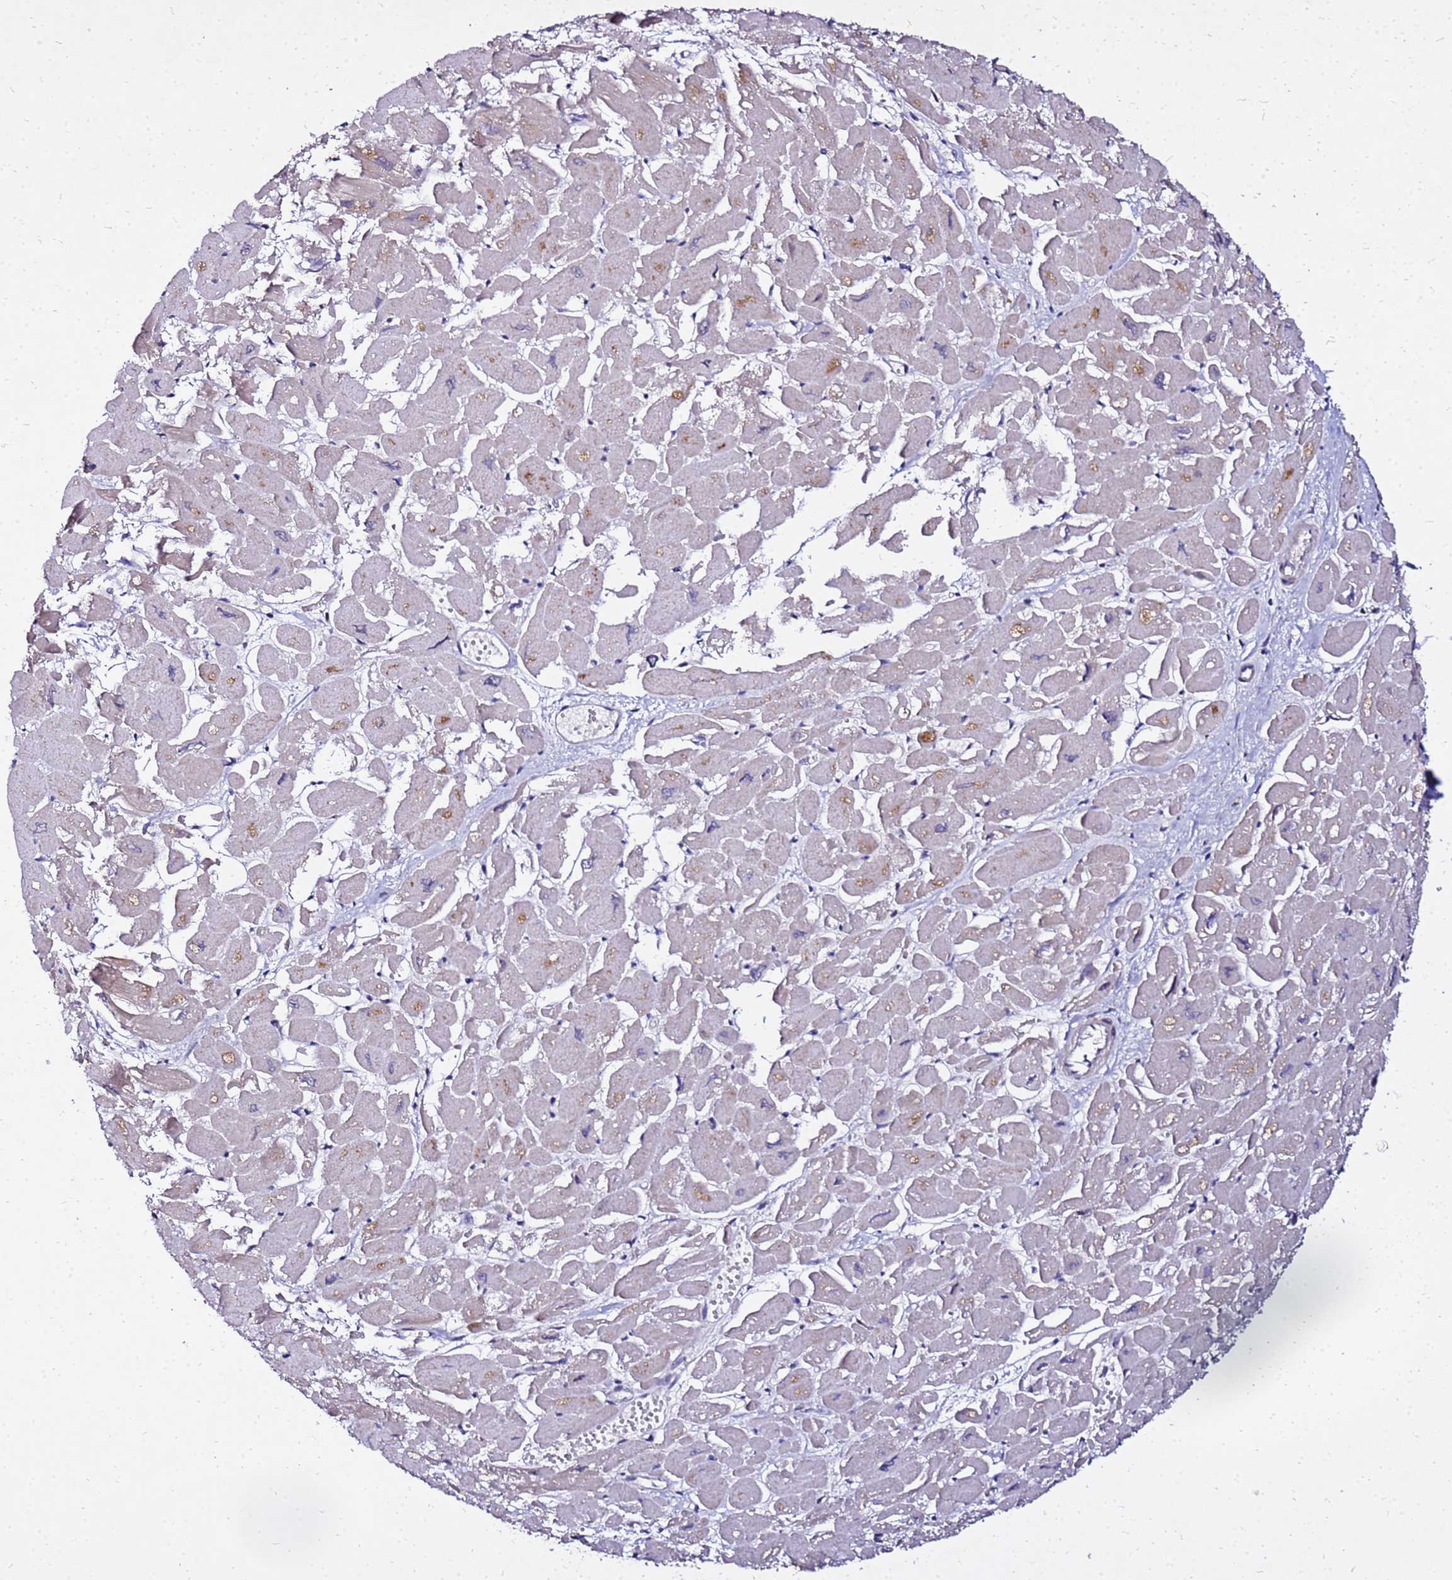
{"staining": {"intensity": "negative", "quantity": "none", "location": "none"}, "tissue": "heart muscle", "cell_type": "Cardiomyocytes", "image_type": "normal", "snomed": [{"axis": "morphology", "description": "Normal tissue, NOS"}, {"axis": "topography", "description": "Heart"}], "caption": "An immunohistochemistry (IHC) image of benign heart muscle is shown. There is no staining in cardiomyocytes of heart muscle. The staining is performed using DAB brown chromogen with nuclei counter-stained in using hematoxylin.", "gene": "COX14", "patient": {"sex": "male", "age": 54}}